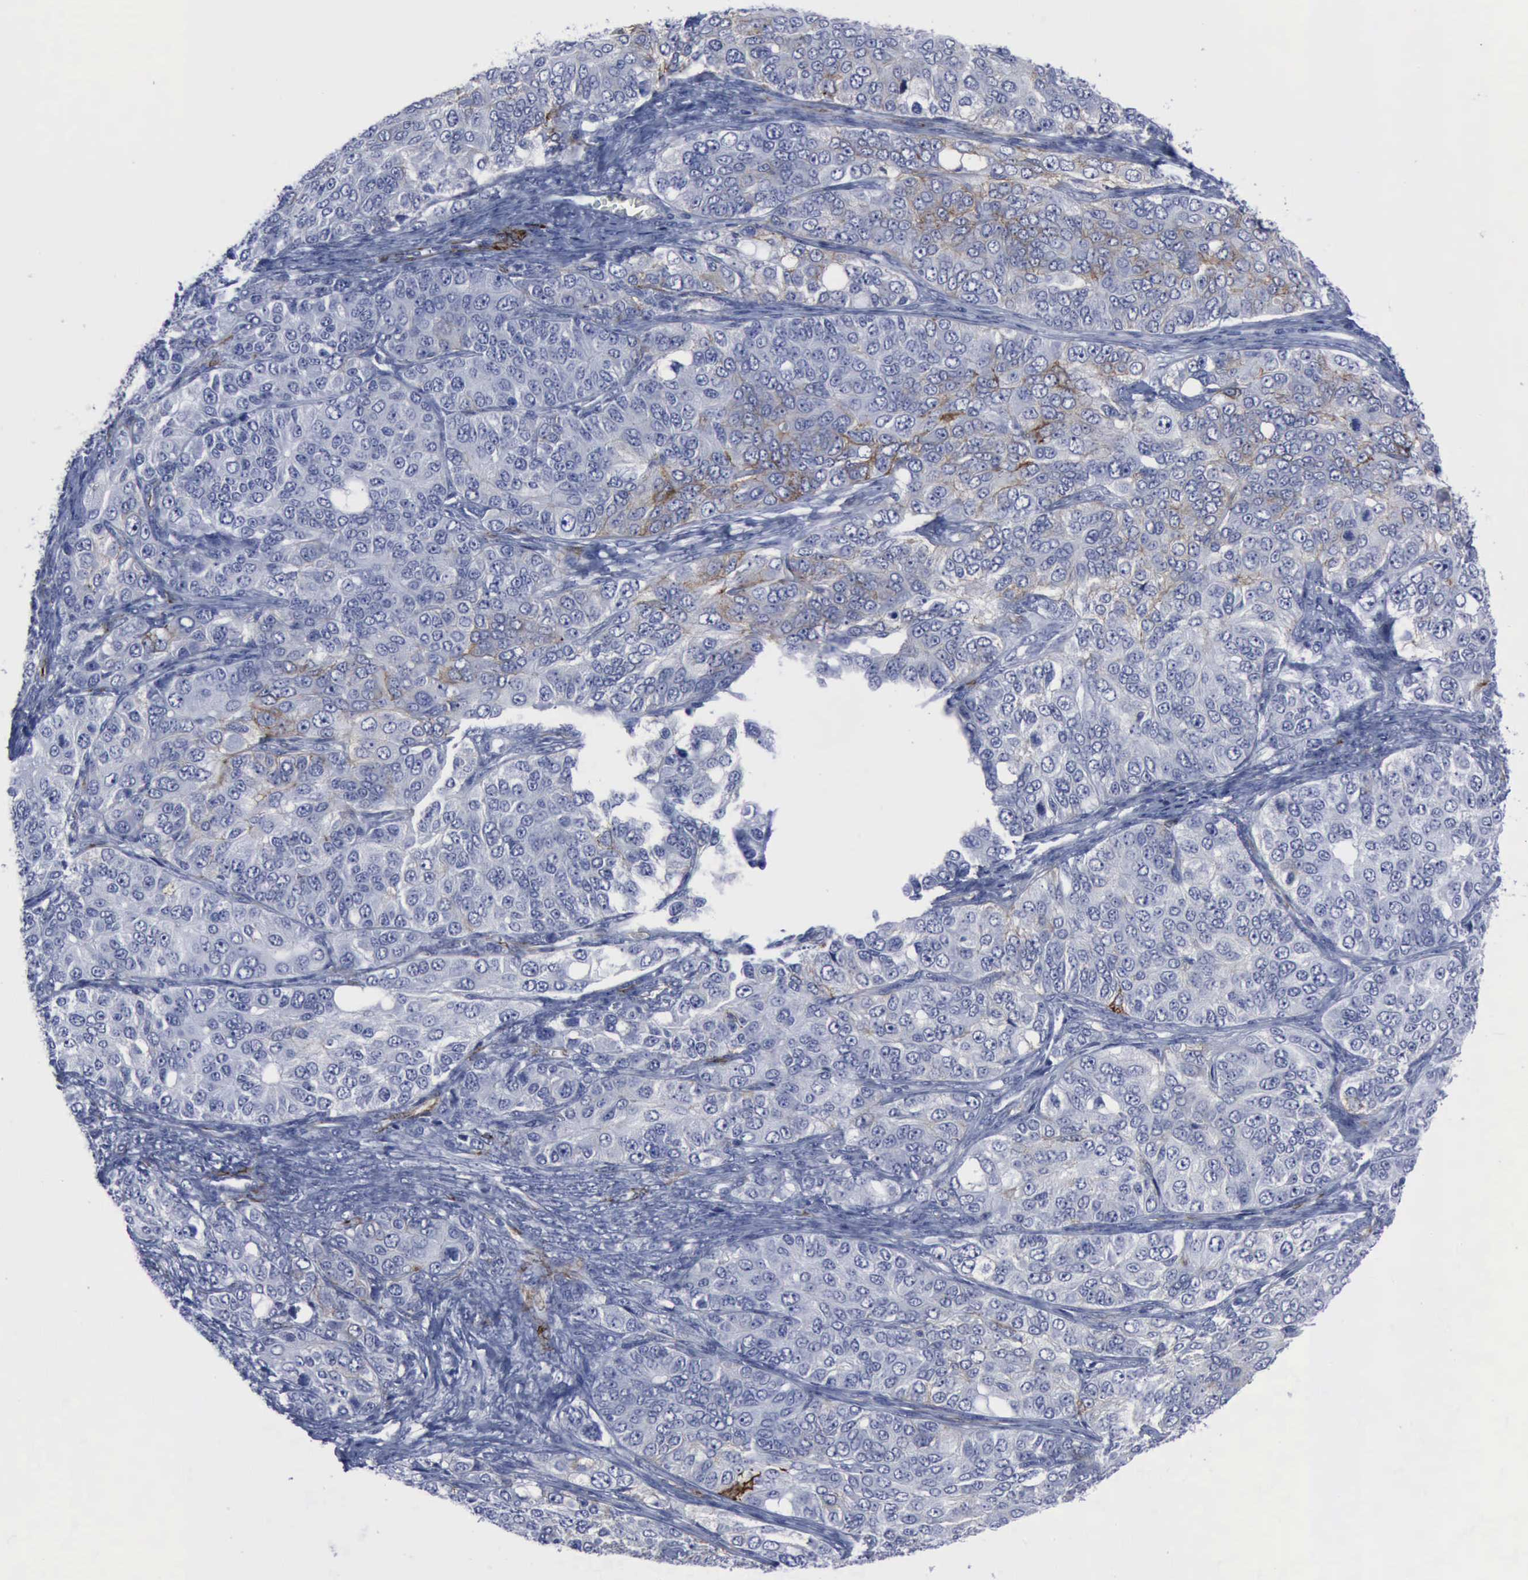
{"staining": {"intensity": "negative", "quantity": "none", "location": "none"}, "tissue": "ovarian cancer", "cell_type": "Tumor cells", "image_type": "cancer", "snomed": [{"axis": "morphology", "description": "Carcinoma, endometroid"}, {"axis": "topography", "description": "Ovary"}], "caption": "High magnification brightfield microscopy of endometroid carcinoma (ovarian) stained with DAB (brown) and counterstained with hematoxylin (blue): tumor cells show no significant positivity.", "gene": "NGFR", "patient": {"sex": "female", "age": 51}}